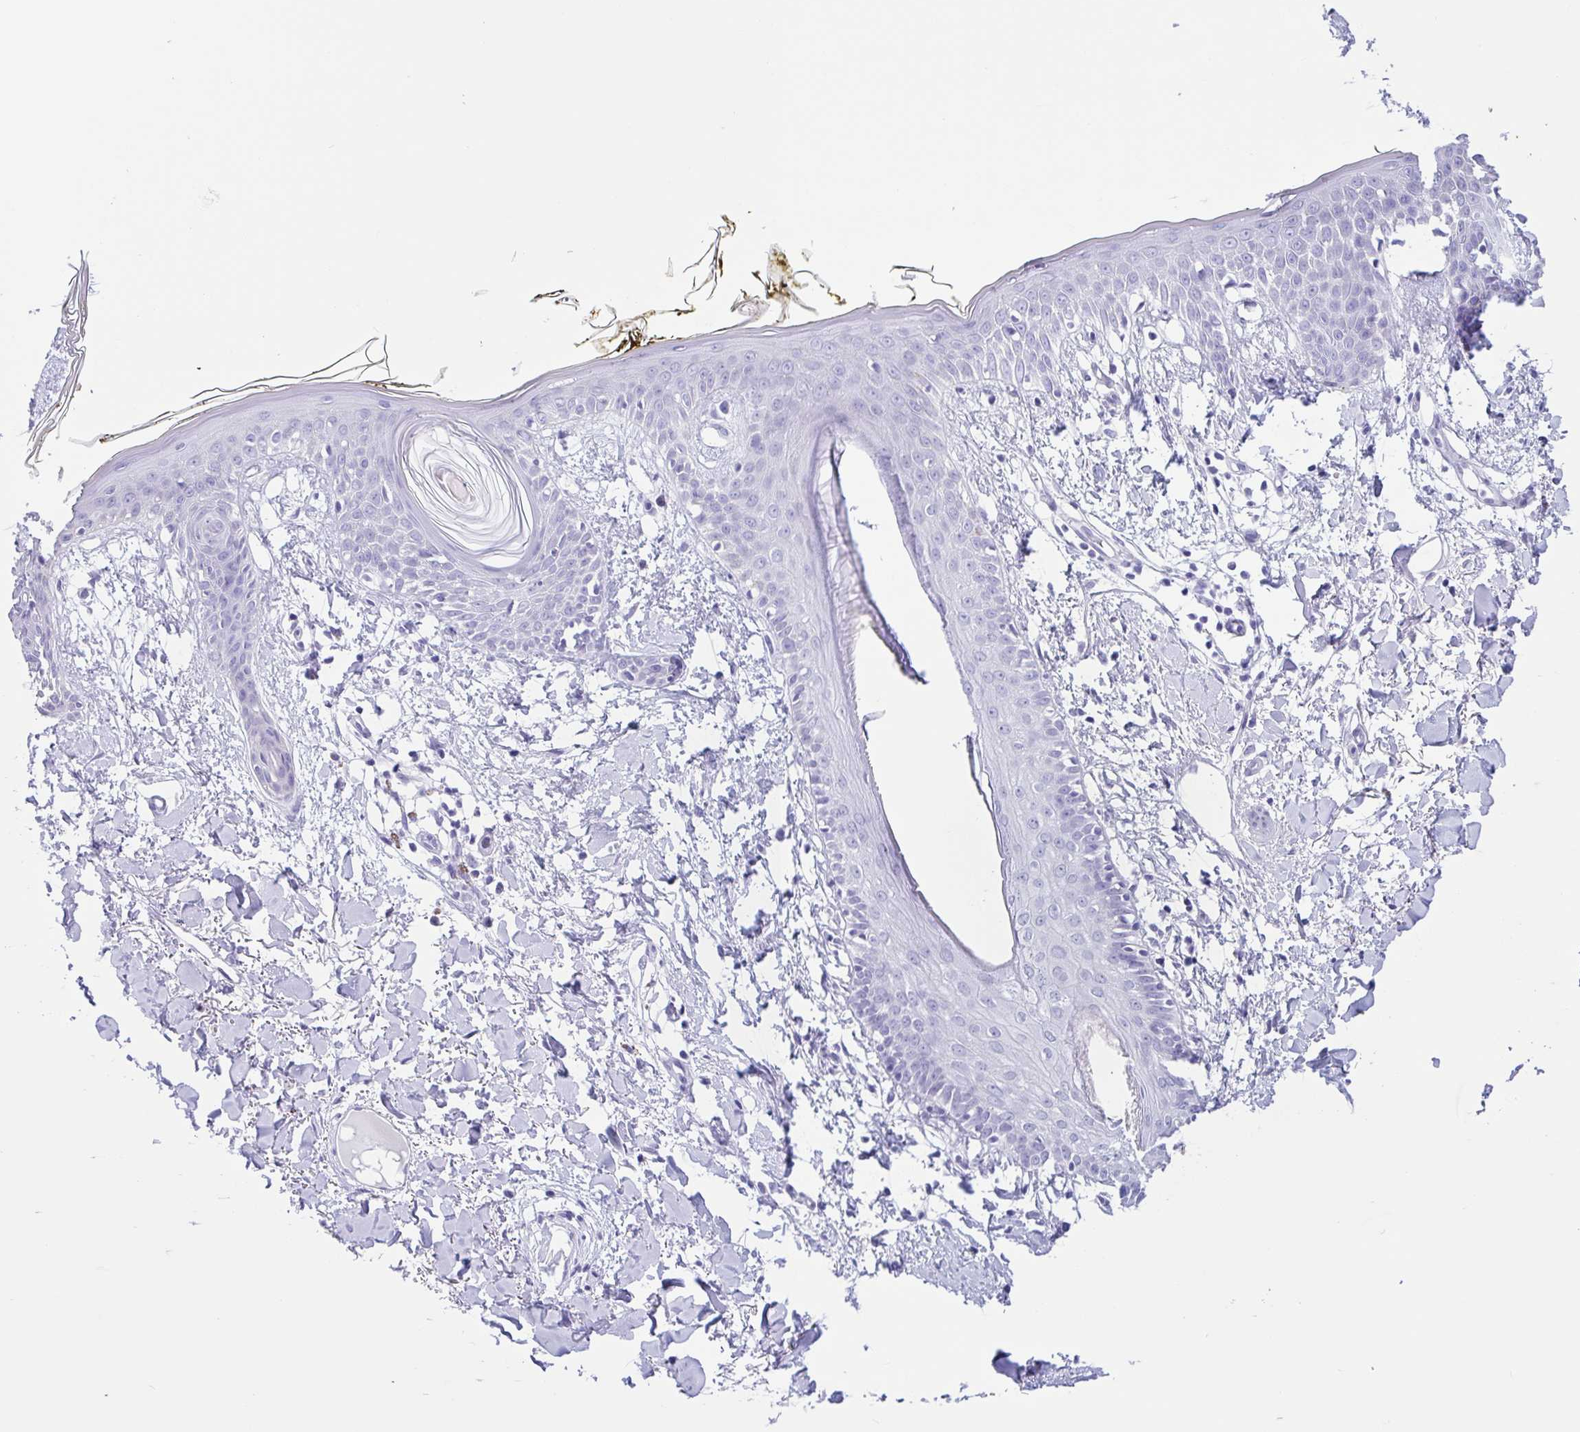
{"staining": {"intensity": "negative", "quantity": "none", "location": "none"}, "tissue": "skin", "cell_type": "Fibroblasts", "image_type": "normal", "snomed": [{"axis": "morphology", "description": "Normal tissue, NOS"}, {"axis": "topography", "description": "Skin"}], "caption": "This is an IHC photomicrograph of normal human skin. There is no expression in fibroblasts.", "gene": "ENSG00000274792", "patient": {"sex": "female", "age": 34}}